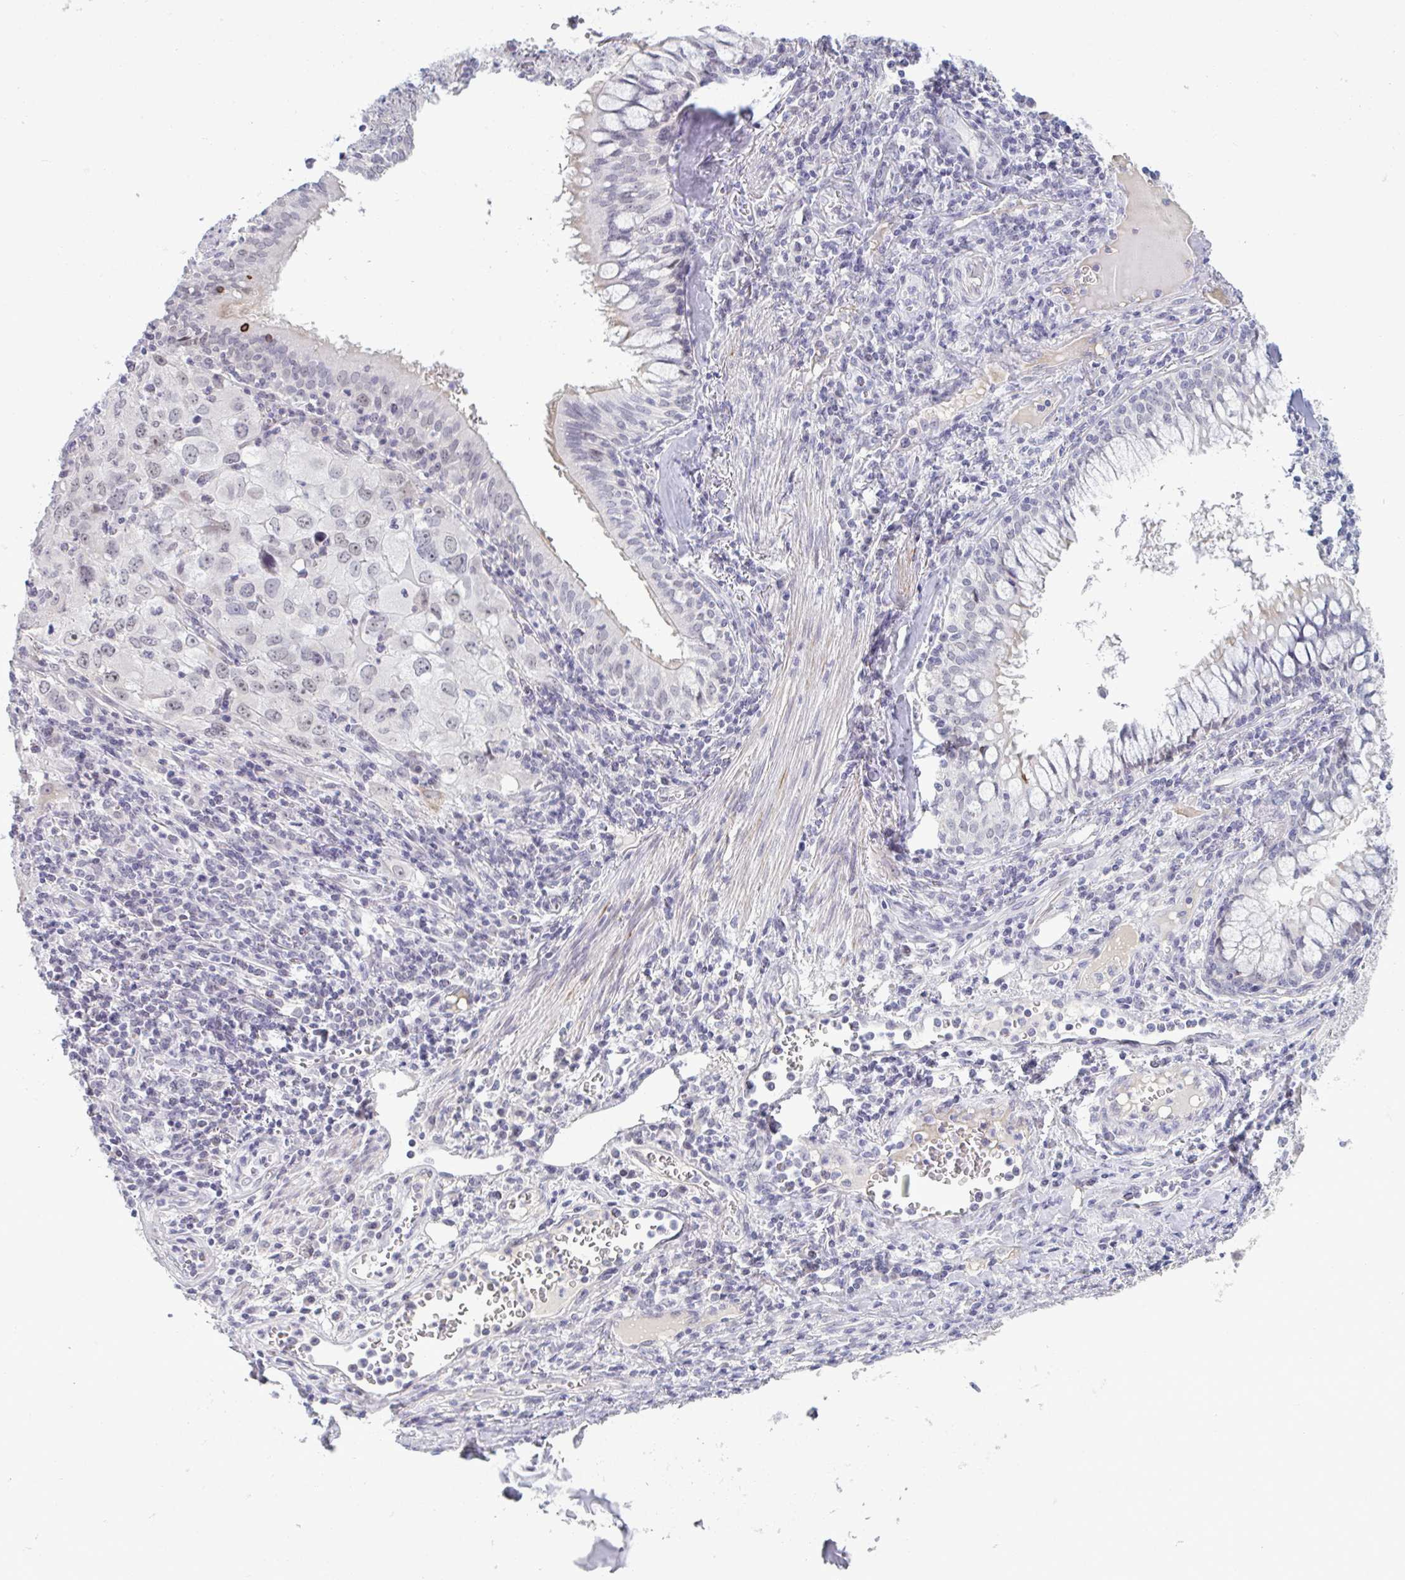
{"staining": {"intensity": "negative", "quantity": "none", "location": "none"}, "tissue": "lung cancer", "cell_type": "Tumor cells", "image_type": "cancer", "snomed": [{"axis": "morphology", "description": "Adenocarcinoma, NOS"}, {"axis": "morphology", "description": "Adenocarcinoma, metastatic, NOS"}, {"axis": "topography", "description": "Lymph node"}, {"axis": "topography", "description": "Lung"}], "caption": "Immunohistochemistry (IHC) image of neoplastic tissue: adenocarcinoma (lung) stained with DAB (3,3'-diaminobenzidine) exhibits no significant protein staining in tumor cells.", "gene": "RNASEH1", "patient": {"sex": "female", "age": 42}}